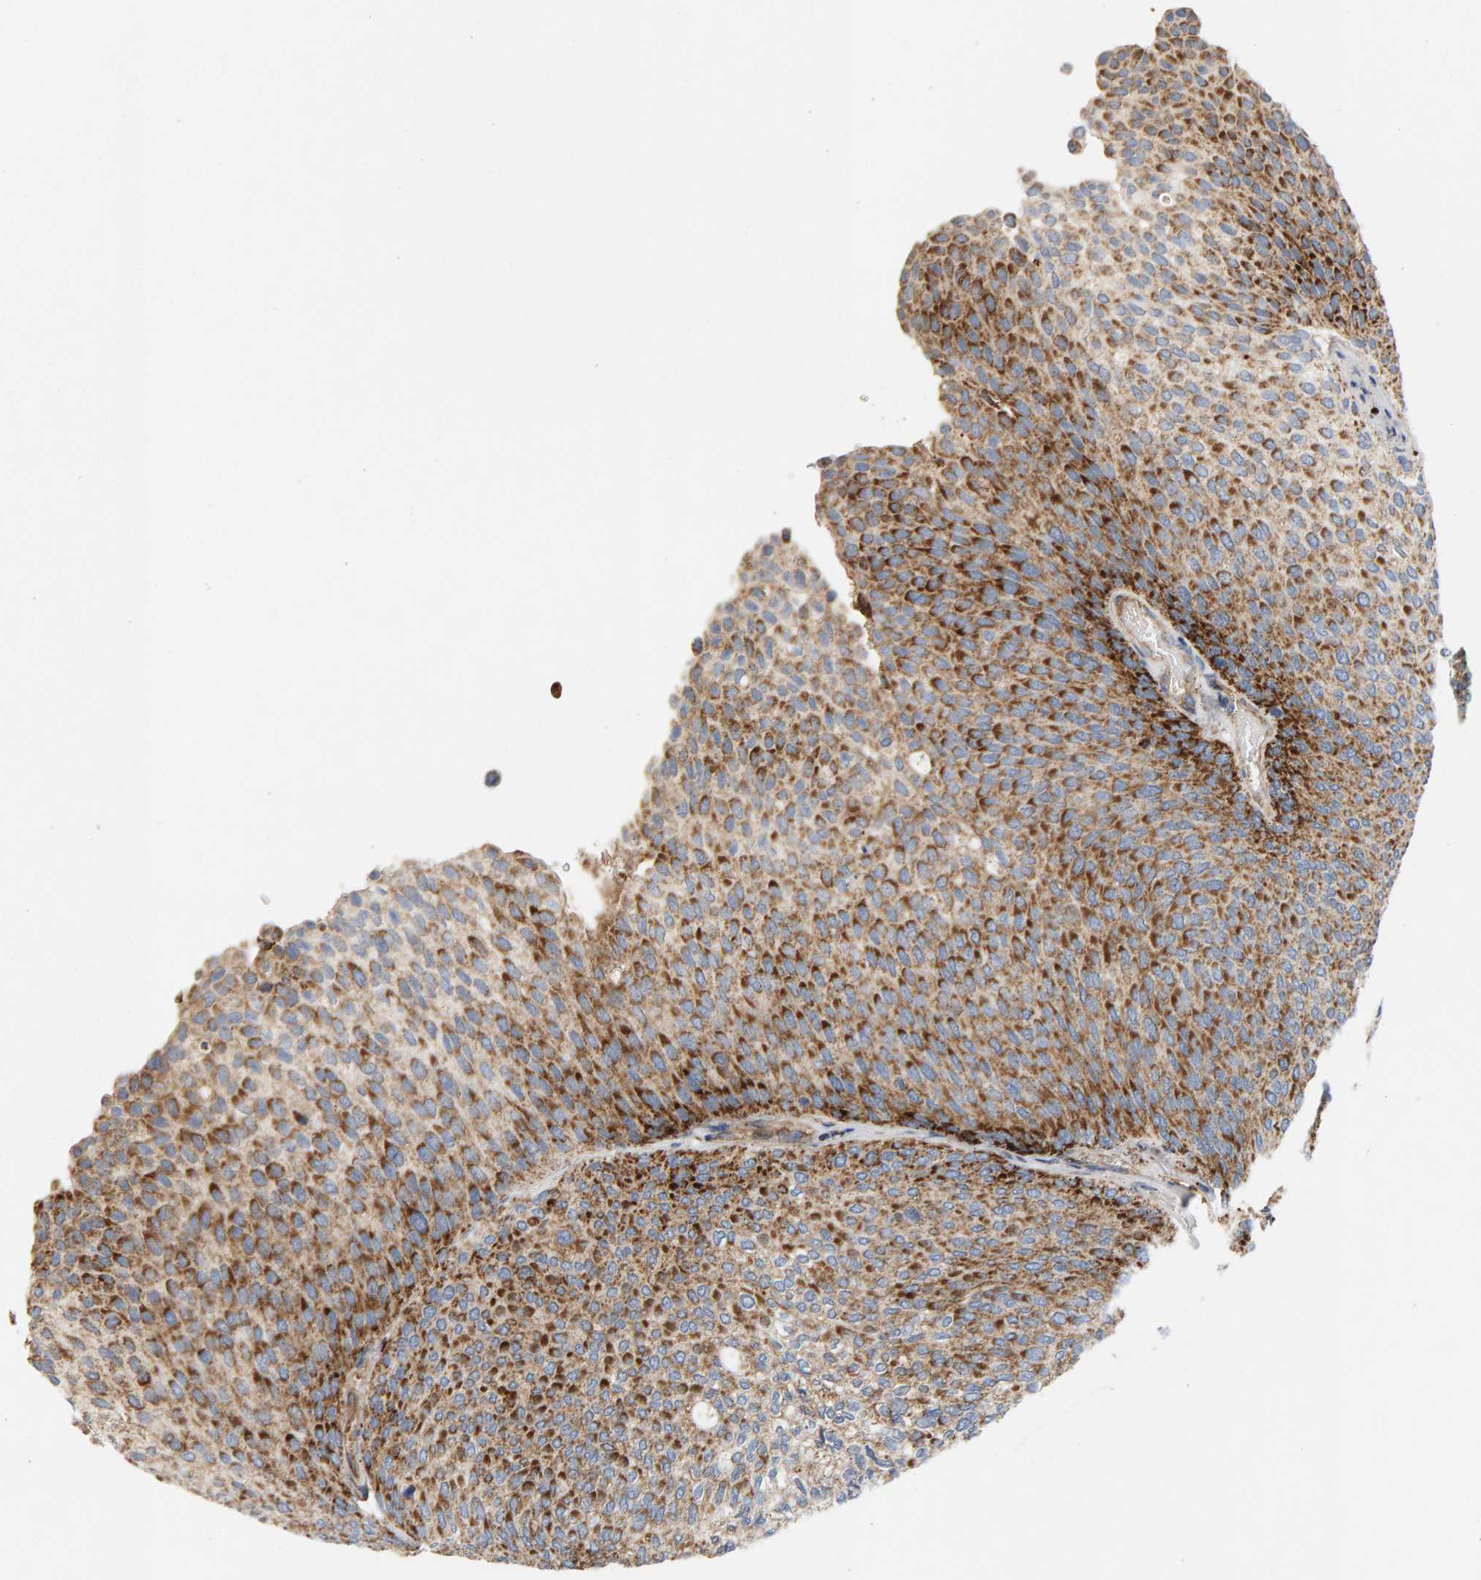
{"staining": {"intensity": "moderate", "quantity": ">75%", "location": "cytoplasmic/membranous"}, "tissue": "urothelial cancer", "cell_type": "Tumor cells", "image_type": "cancer", "snomed": [{"axis": "morphology", "description": "Urothelial carcinoma, Low grade"}, {"axis": "topography", "description": "Urinary bladder"}], "caption": "Protein staining by IHC demonstrates moderate cytoplasmic/membranous positivity in approximately >75% of tumor cells in urothelial carcinoma (low-grade).", "gene": "GGTA1", "patient": {"sex": "female", "age": 79}}